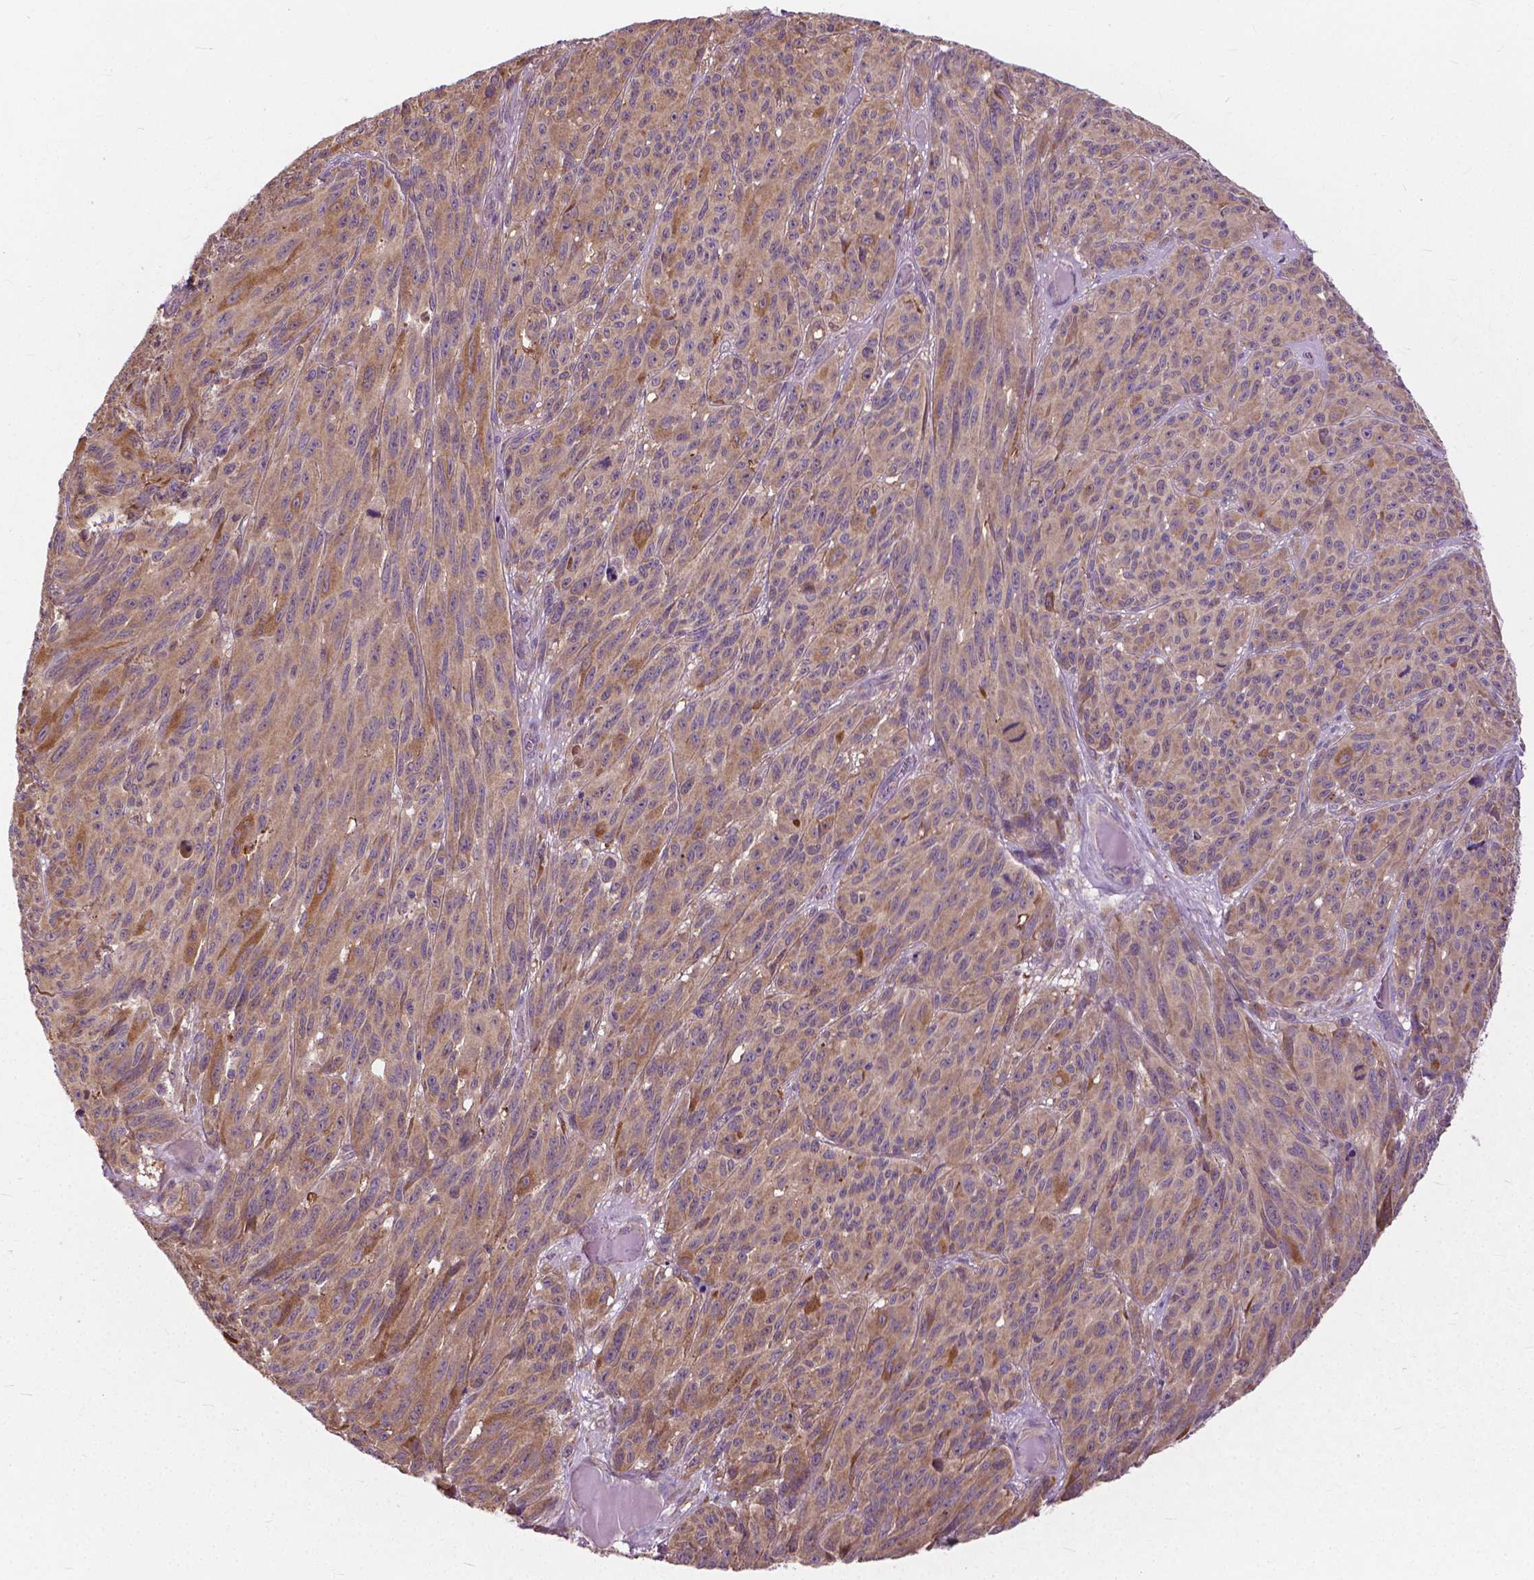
{"staining": {"intensity": "weak", "quantity": "25%-75%", "location": "cytoplasmic/membranous"}, "tissue": "melanoma", "cell_type": "Tumor cells", "image_type": "cancer", "snomed": [{"axis": "morphology", "description": "Malignant melanoma, NOS"}, {"axis": "topography", "description": "Vulva, labia, clitoris and Bartholin´s gland, NO"}], "caption": "A photomicrograph of human melanoma stained for a protein demonstrates weak cytoplasmic/membranous brown staining in tumor cells.", "gene": "NUDT1", "patient": {"sex": "female", "age": 75}}